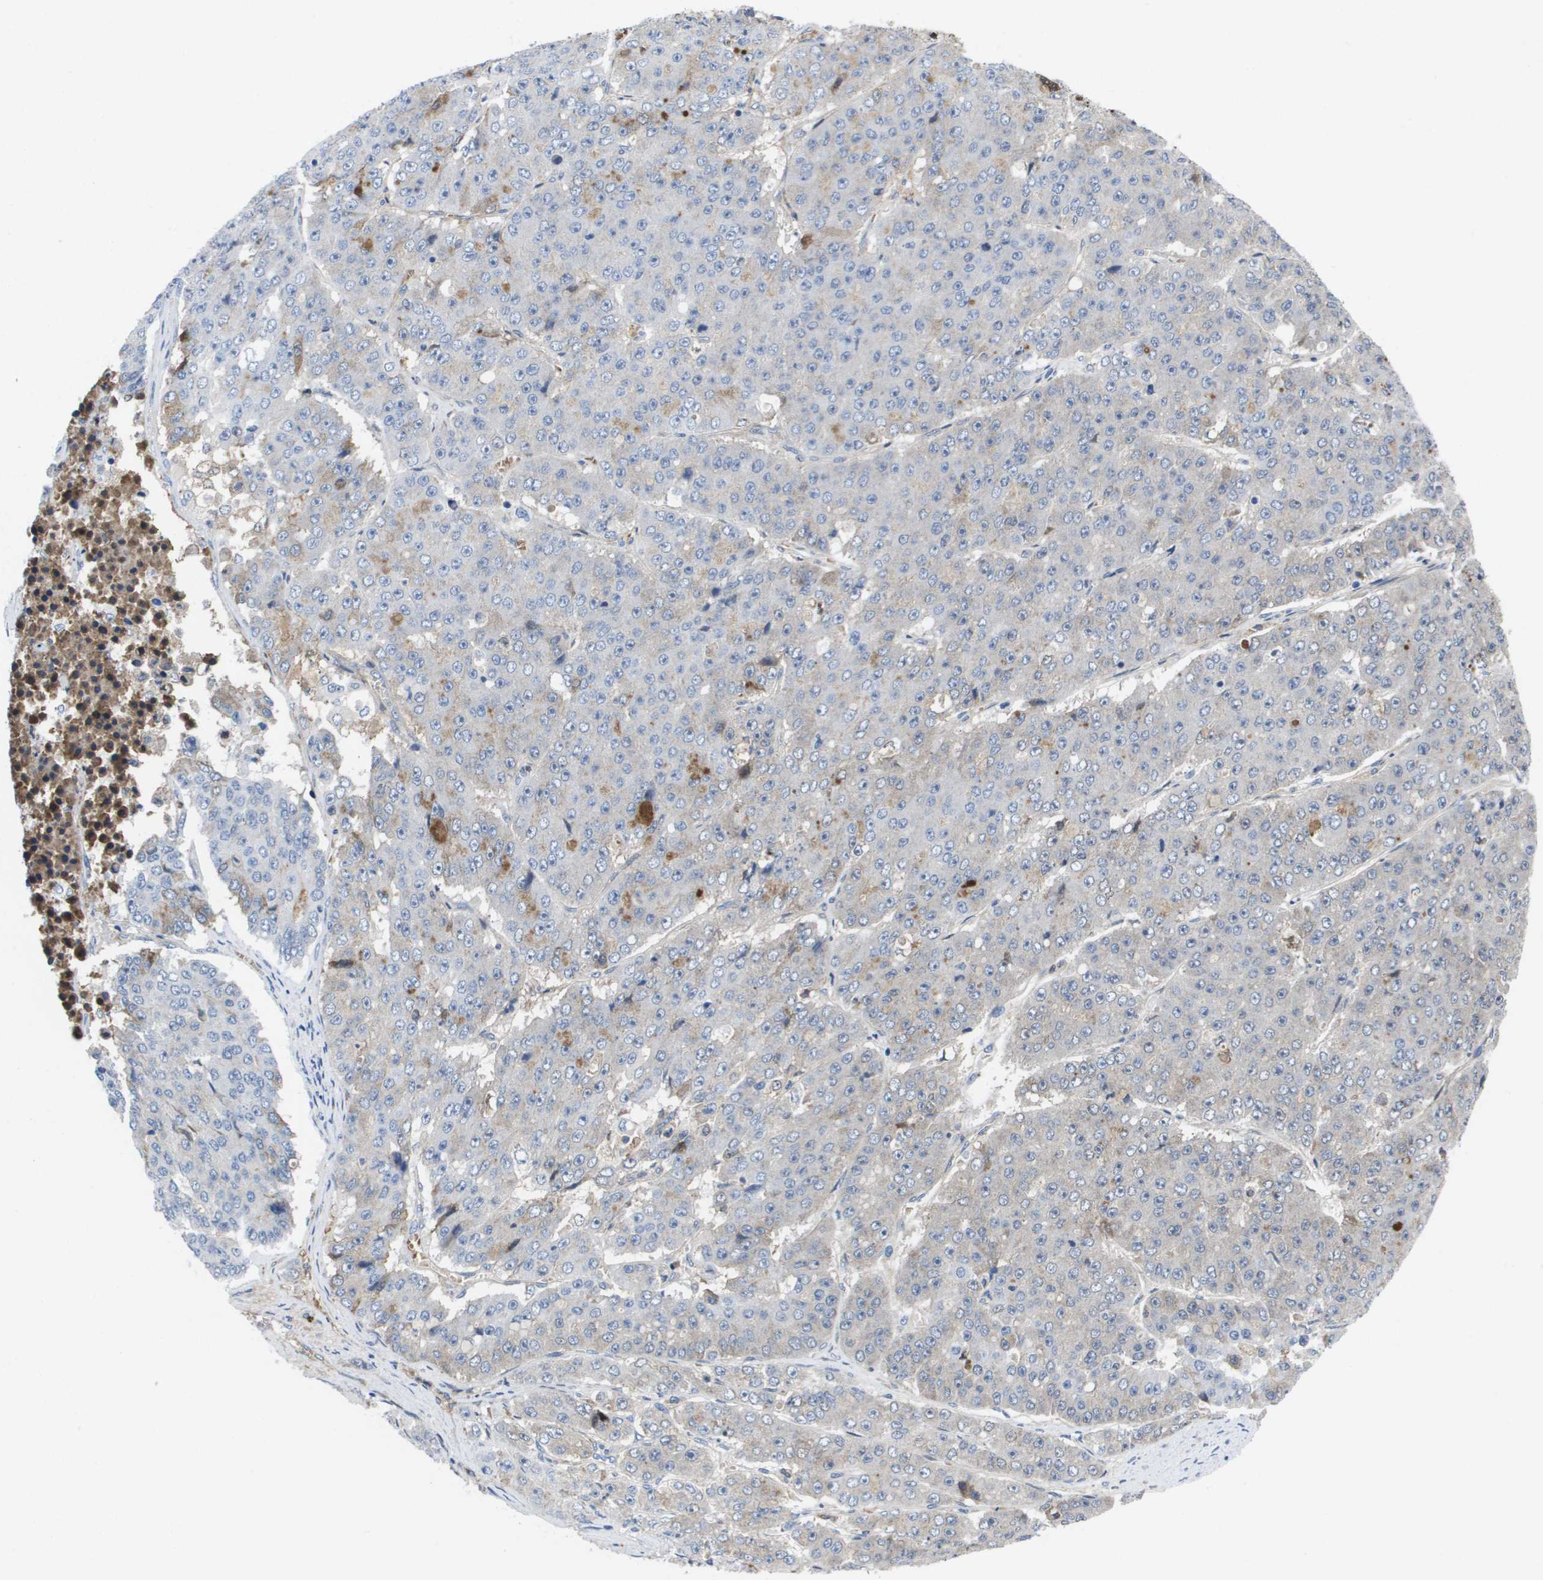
{"staining": {"intensity": "moderate", "quantity": "<25%", "location": "cytoplasmic/membranous"}, "tissue": "pancreatic cancer", "cell_type": "Tumor cells", "image_type": "cancer", "snomed": [{"axis": "morphology", "description": "Adenocarcinoma, NOS"}, {"axis": "topography", "description": "Pancreas"}], "caption": "This histopathology image demonstrates immunohistochemistry (IHC) staining of pancreatic adenocarcinoma, with low moderate cytoplasmic/membranous staining in about <25% of tumor cells.", "gene": "SERPINC1", "patient": {"sex": "male", "age": 50}}